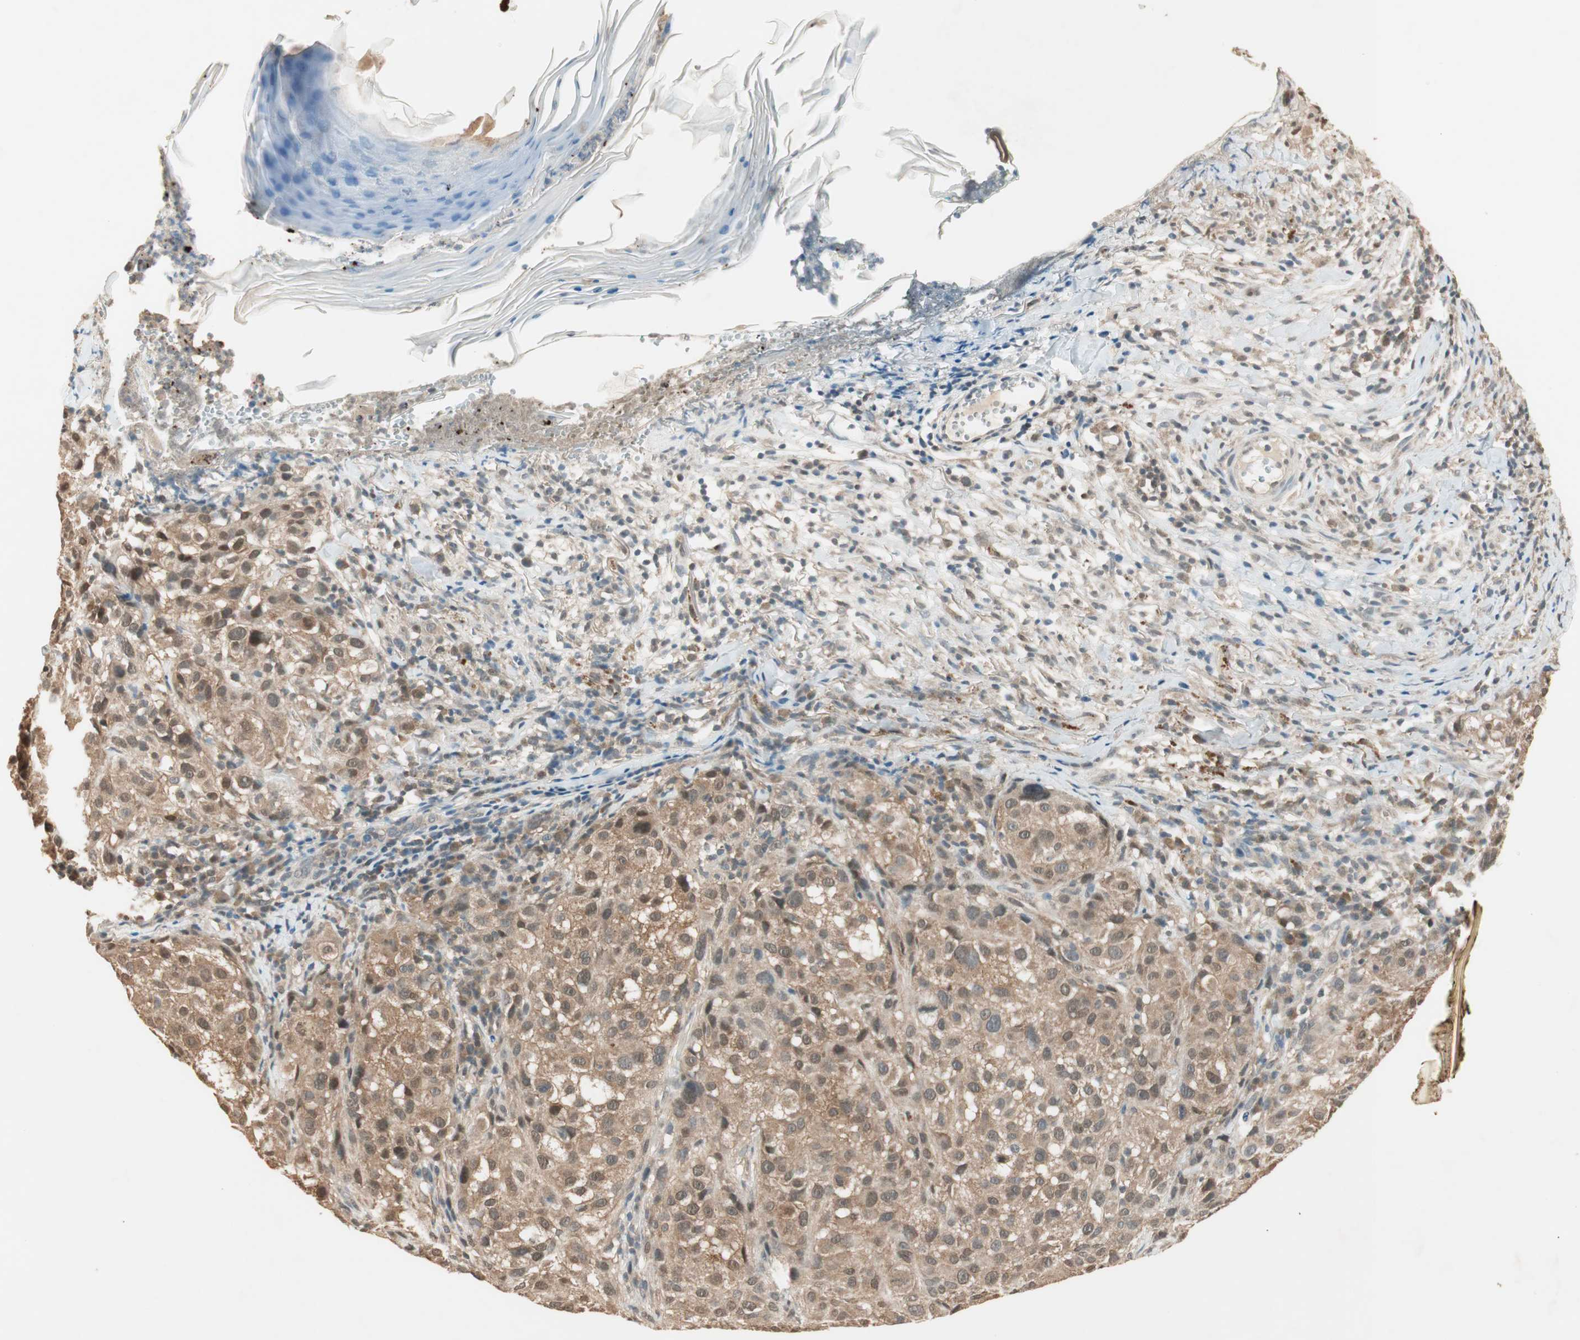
{"staining": {"intensity": "moderate", "quantity": ">75%", "location": "cytoplasmic/membranous"}, "tissue": "melanoma", "cell_type": "Tumor cells", "image_type": "cancer", "snomed": [{"axis": "morphology", "description": "Necrosis, NOS"}, {"axis": "morphology", "description": "Malignant melanoma, NOS"}, {"axis": "topography", "description": "Skin"}], "caption": "Tumor cells reveal medium levels of moderate cytoplasmic/membranous positivity in approximately >75% of cells in human melanoma.", "gene": "USP5", "patient": {"sex": "female", "age": 87}}